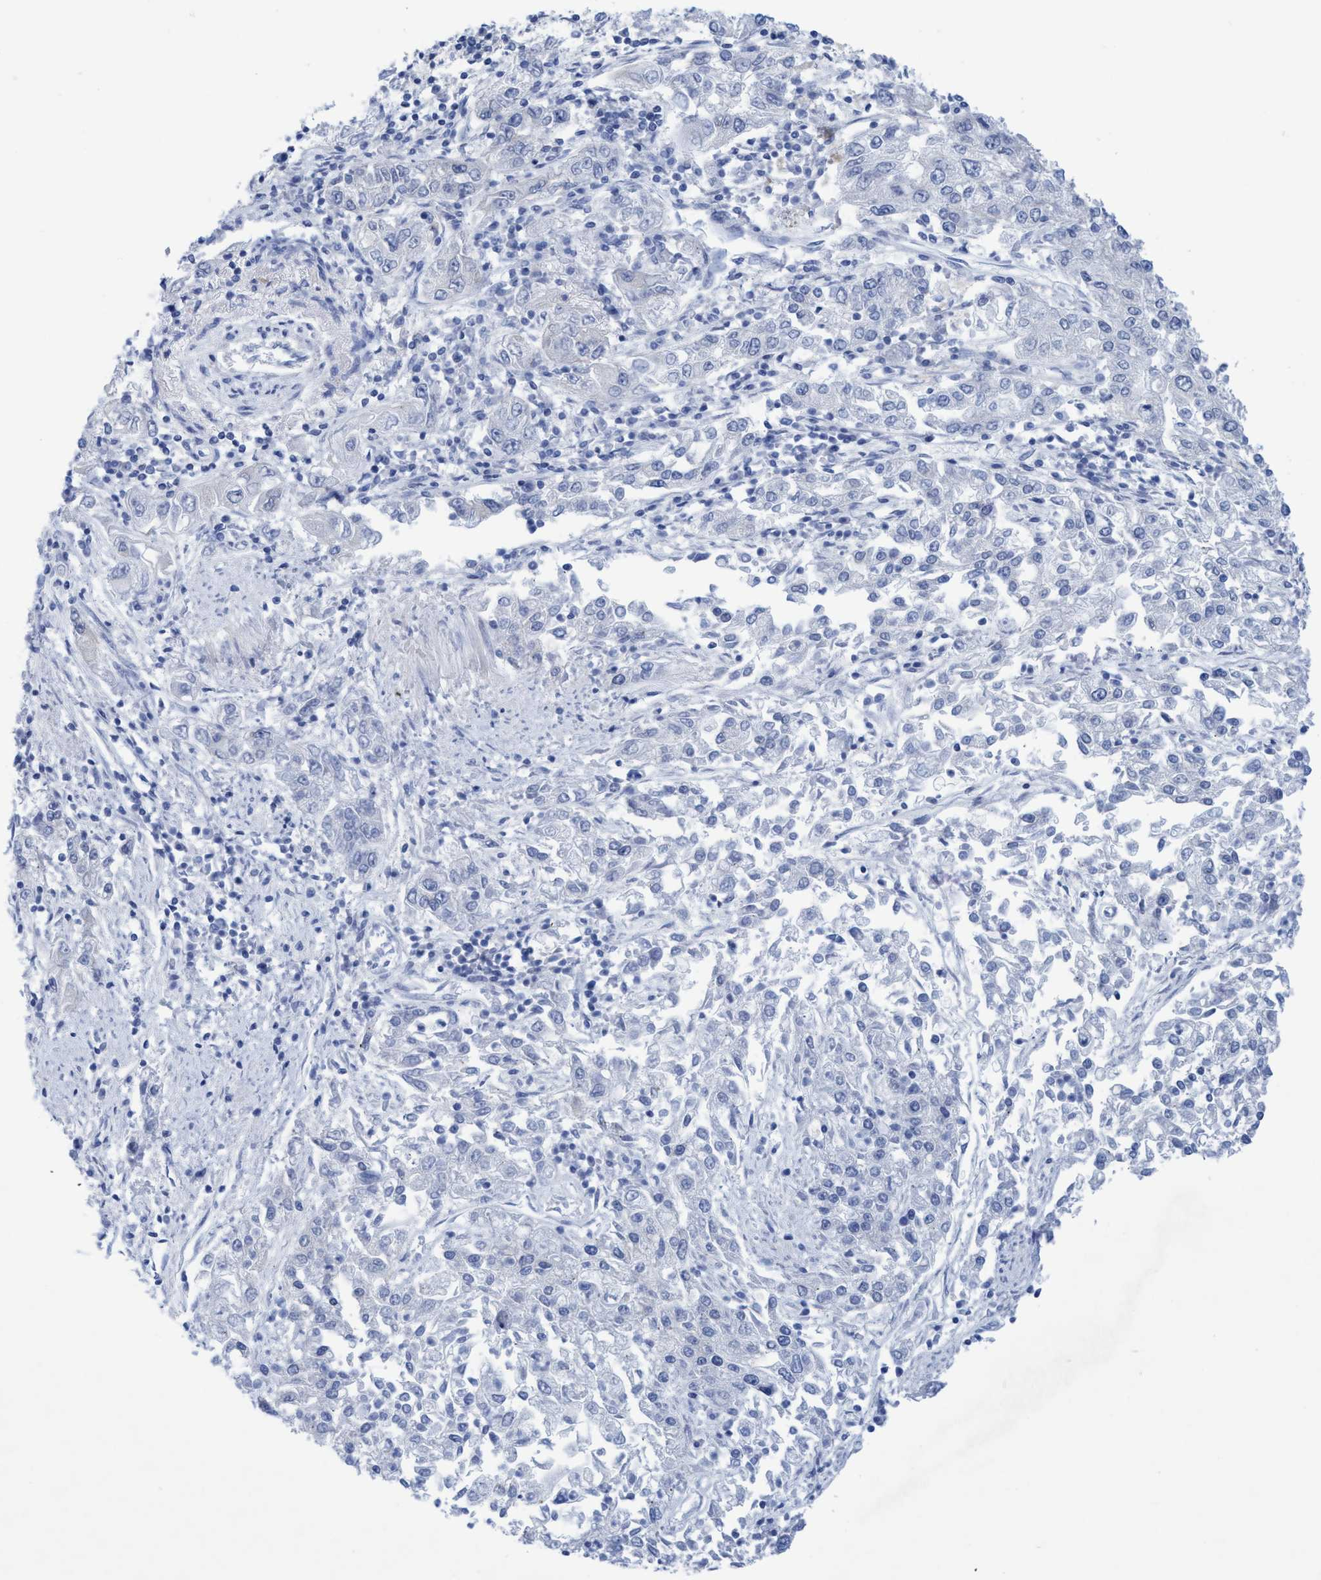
{"staining": {"intensity": "negative", "quantity": "none", "location": "none"}, "tissue": "endometrial cancer", "cell_type": "Tumor cells", "image_type": "cancer", "snomed": [{"axis": "morphology", "description": "Adenocarcinoma, NOS"}, {"axis": "topography", "description": "Endometrium"}], "caption": "Tumor cells are negative for brown protein staining in endometrial cancer. The staining is performed using DAB brown chromogen with nuclei counter-stained in using hematoxylin.", "gene": "RSAD1", "patient": {"sex": "female", "age": 49}}